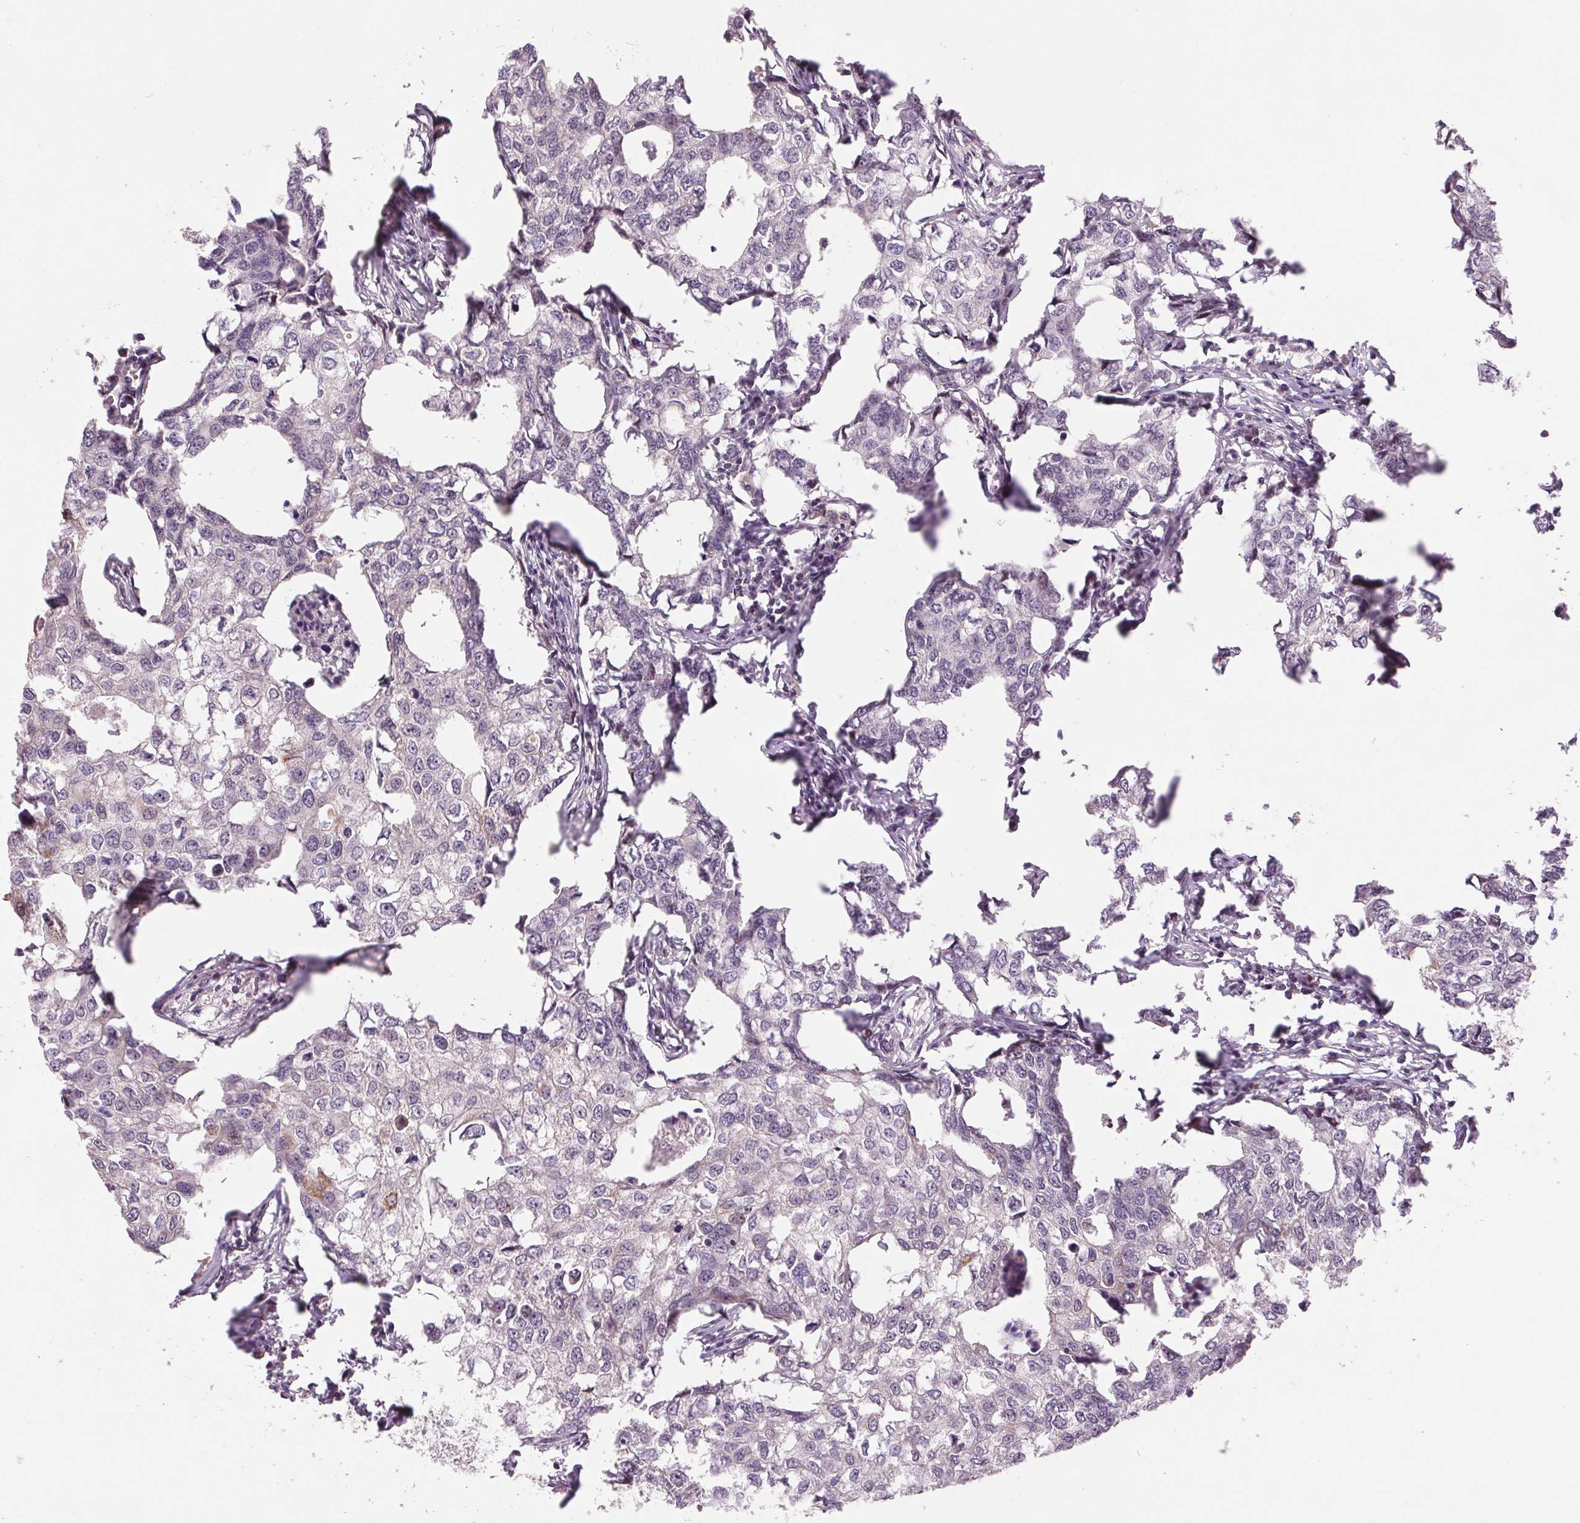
{"staining": {"intensity": "negative", "quantity": "none", "location": "none"}, "tissue": "breast cancer", "cell_type": "Tumor cells", "image_type": "cancer", "snomed": [{"axis": "morphology", "description": "Duct carcinoma"}, {"axis": "topography", "description": "Breast"}], "caption": "There is no significant expression in tumor cells of breast cancer. (Stains: DAB (3,3'-diaminobenzidine) IHC with hematoxylin counter stain, Microscopy: brightfield microscopy at high magnification).", "gene": "RANBP3L", "patient": {"sex": "female", "age": 27}}